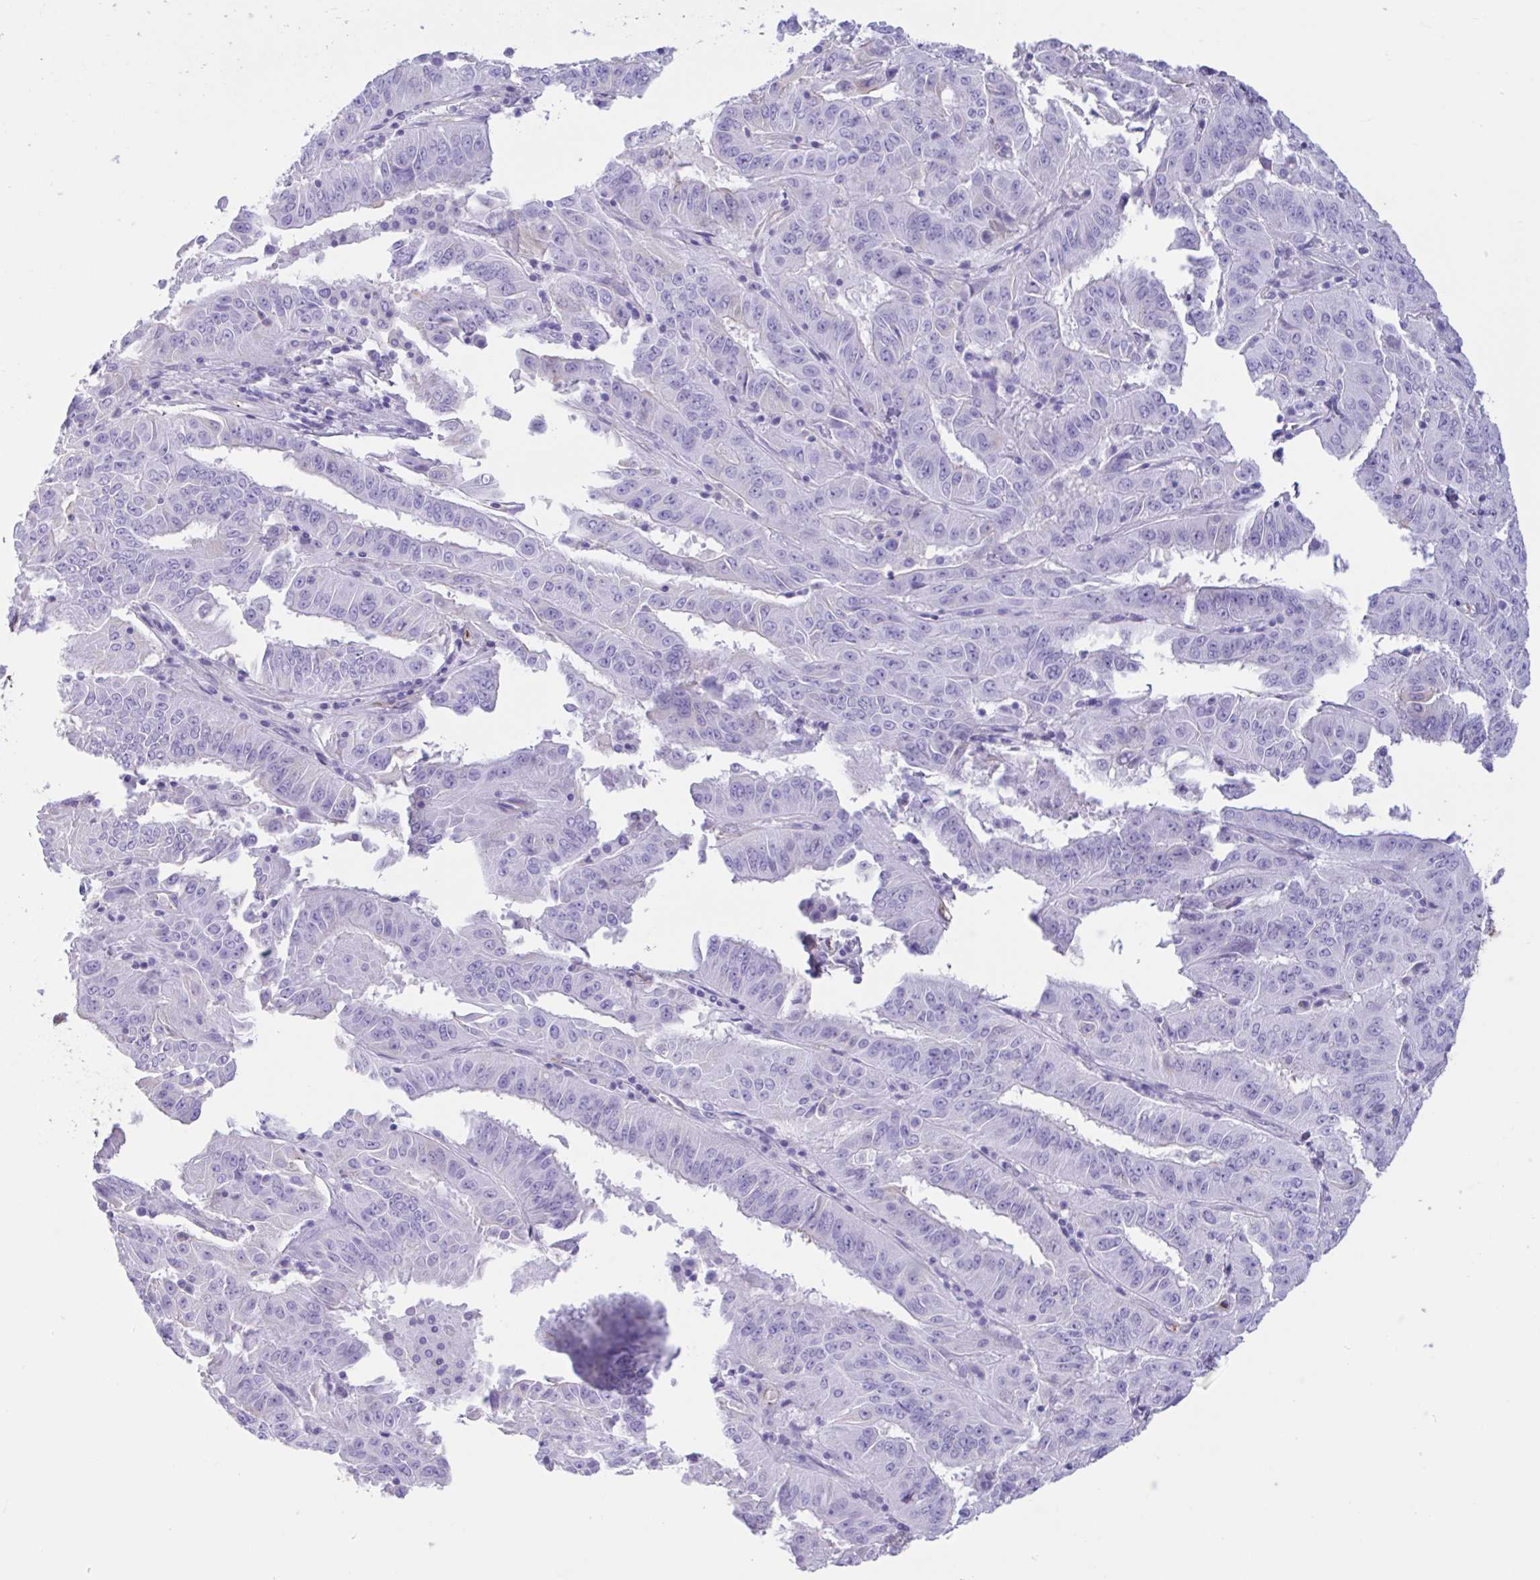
{"staining": {"intensity": "negative", "quantity": "none", "location": "none"}, "tissue": "pancreatic cancer", "cell_type": "Tumor cells", "image_type": "cancer", "snomed": [{"axis": "morphology", "description": "Adenocarcinoma, NOS"}, {"axis": "topography", "description": "Pancreas"}], "caption": "IHC of human pancreatic cancer (adenocarcinoma) demonstrates no expression in tumor cells.", "gene": "LARGE2", "patient": {"sex": "male", "age": 63}}